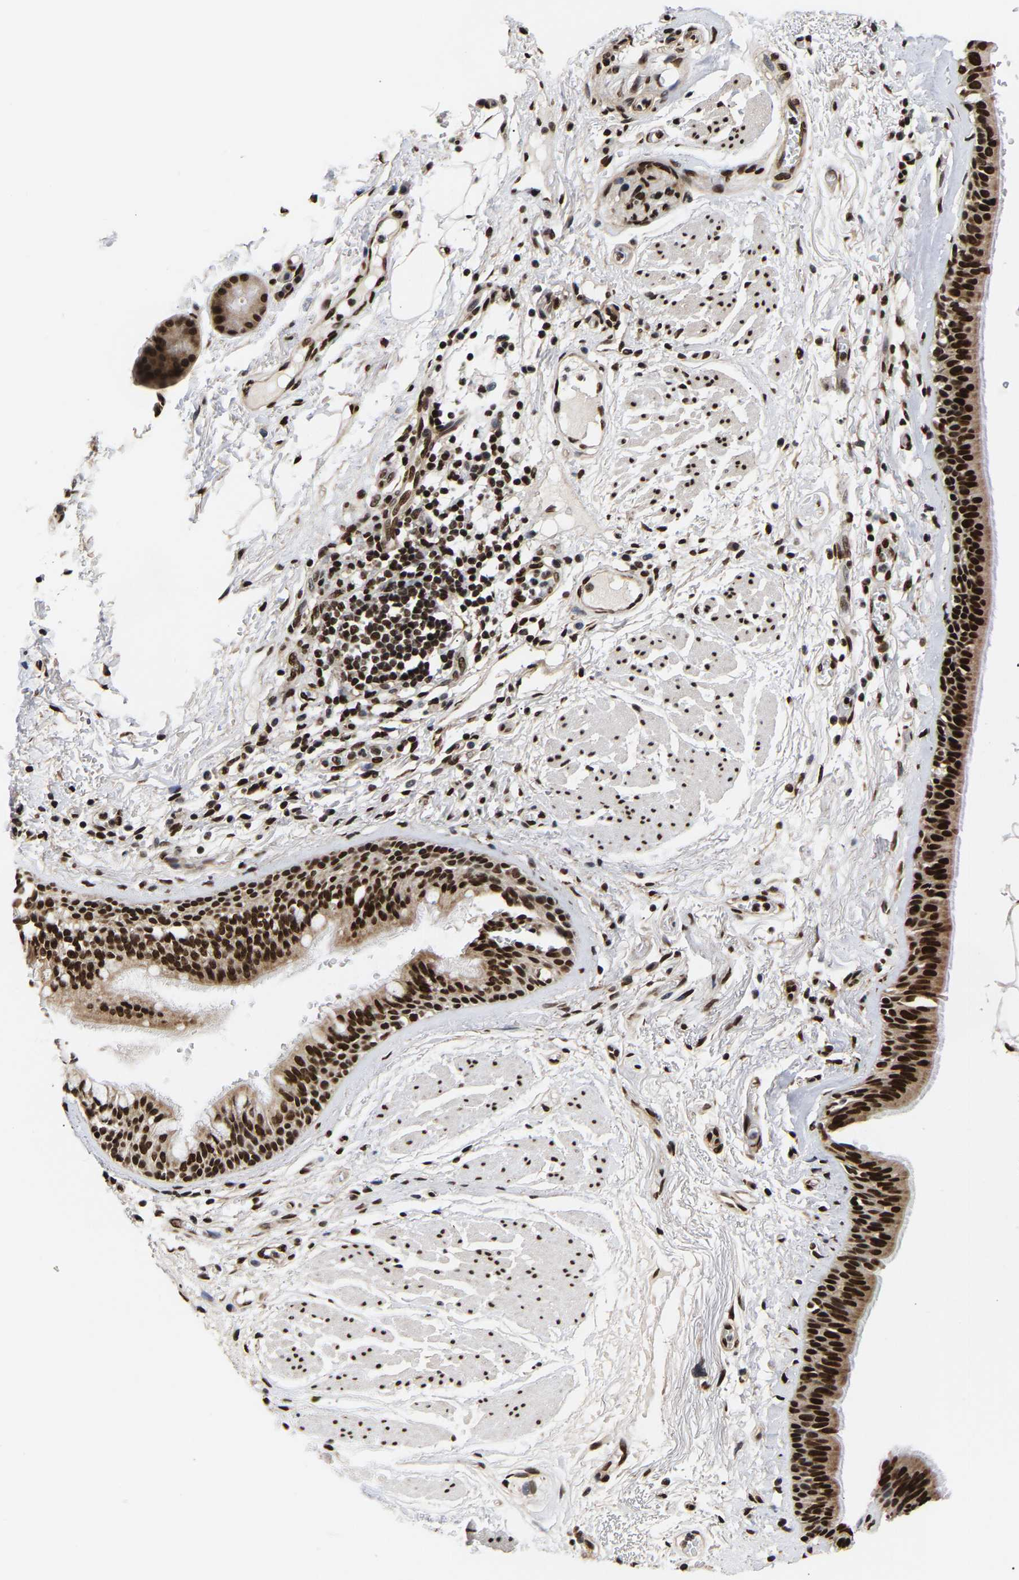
{"staining": {"intensity": "strong", "quantity": ">75%", "location": "nuclear"}, "tissue": "bronchus", "cell_type": "Respiratory epithelial cells", "image_type": "normal", "snomed": [{"axis": "morphology", "description": "Normal tissue, NOS"}, {"axis": "topography", "description": "Cartilage tissue"}], "caption": "Protein analysis of unremarkable bronchus demonstrates strong nuclear staining in approximately >75% of respiratory epithelial cells.", "gene": "PSIP1", "patient": {"sex": "female", "age": 63}}